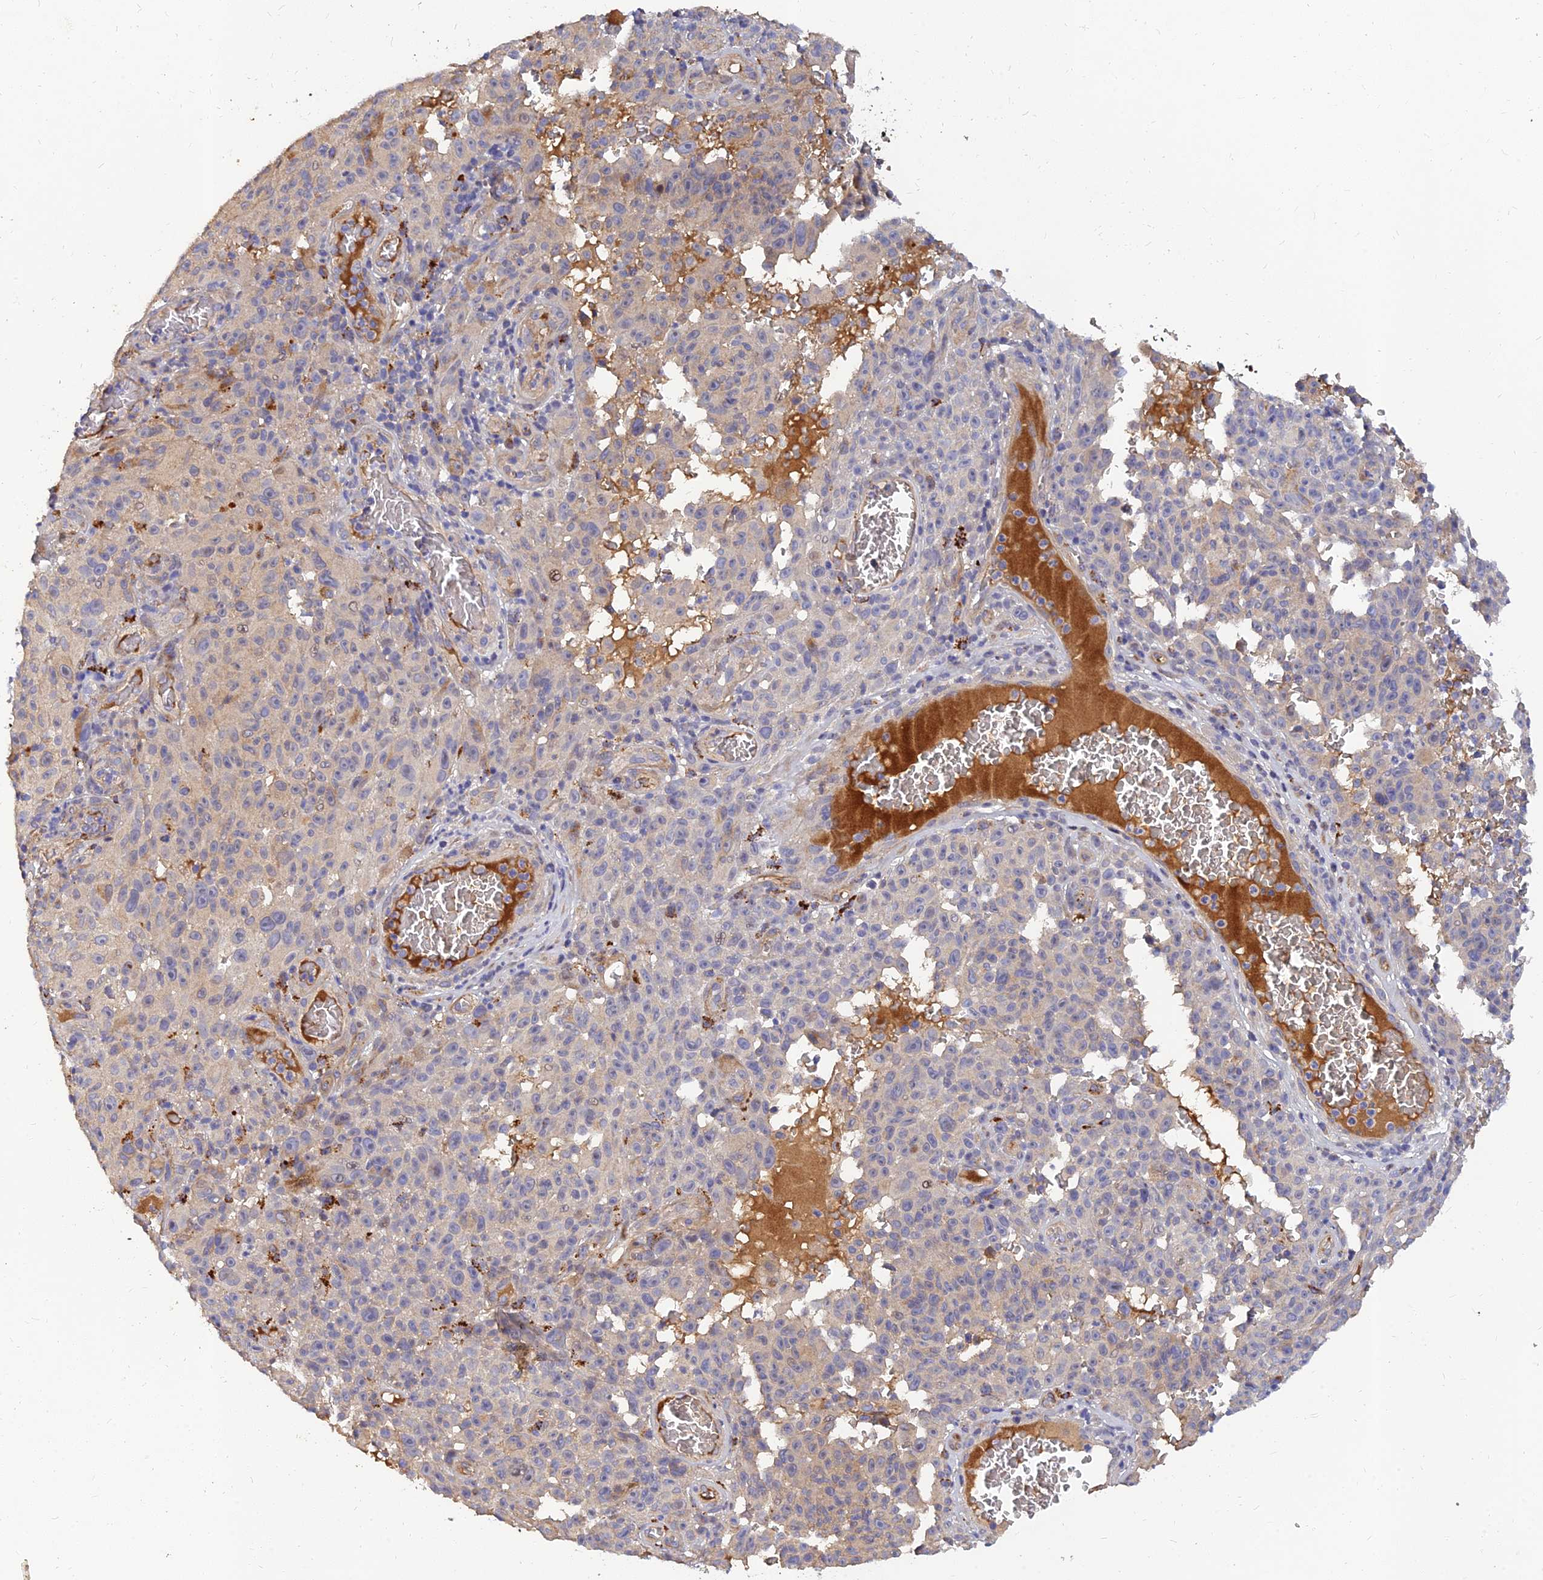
{"staining": {"intensity": "negative", "quantity": "none", "location": "none"}, "tissue": "melanoma", "cell_type": "Tumor cells", "image_type": "cancer", "snomed": [{"axis": "morphology", "description": "Malignant melanoma, NOS"}, {"axis": "topography", "description": "Skin"}], "caption": "Image shows no significant protein expression in tumor cells of malignant melanoma.", "gene": "MRPL35", "patient": {"sex": "female", "age": 82}}